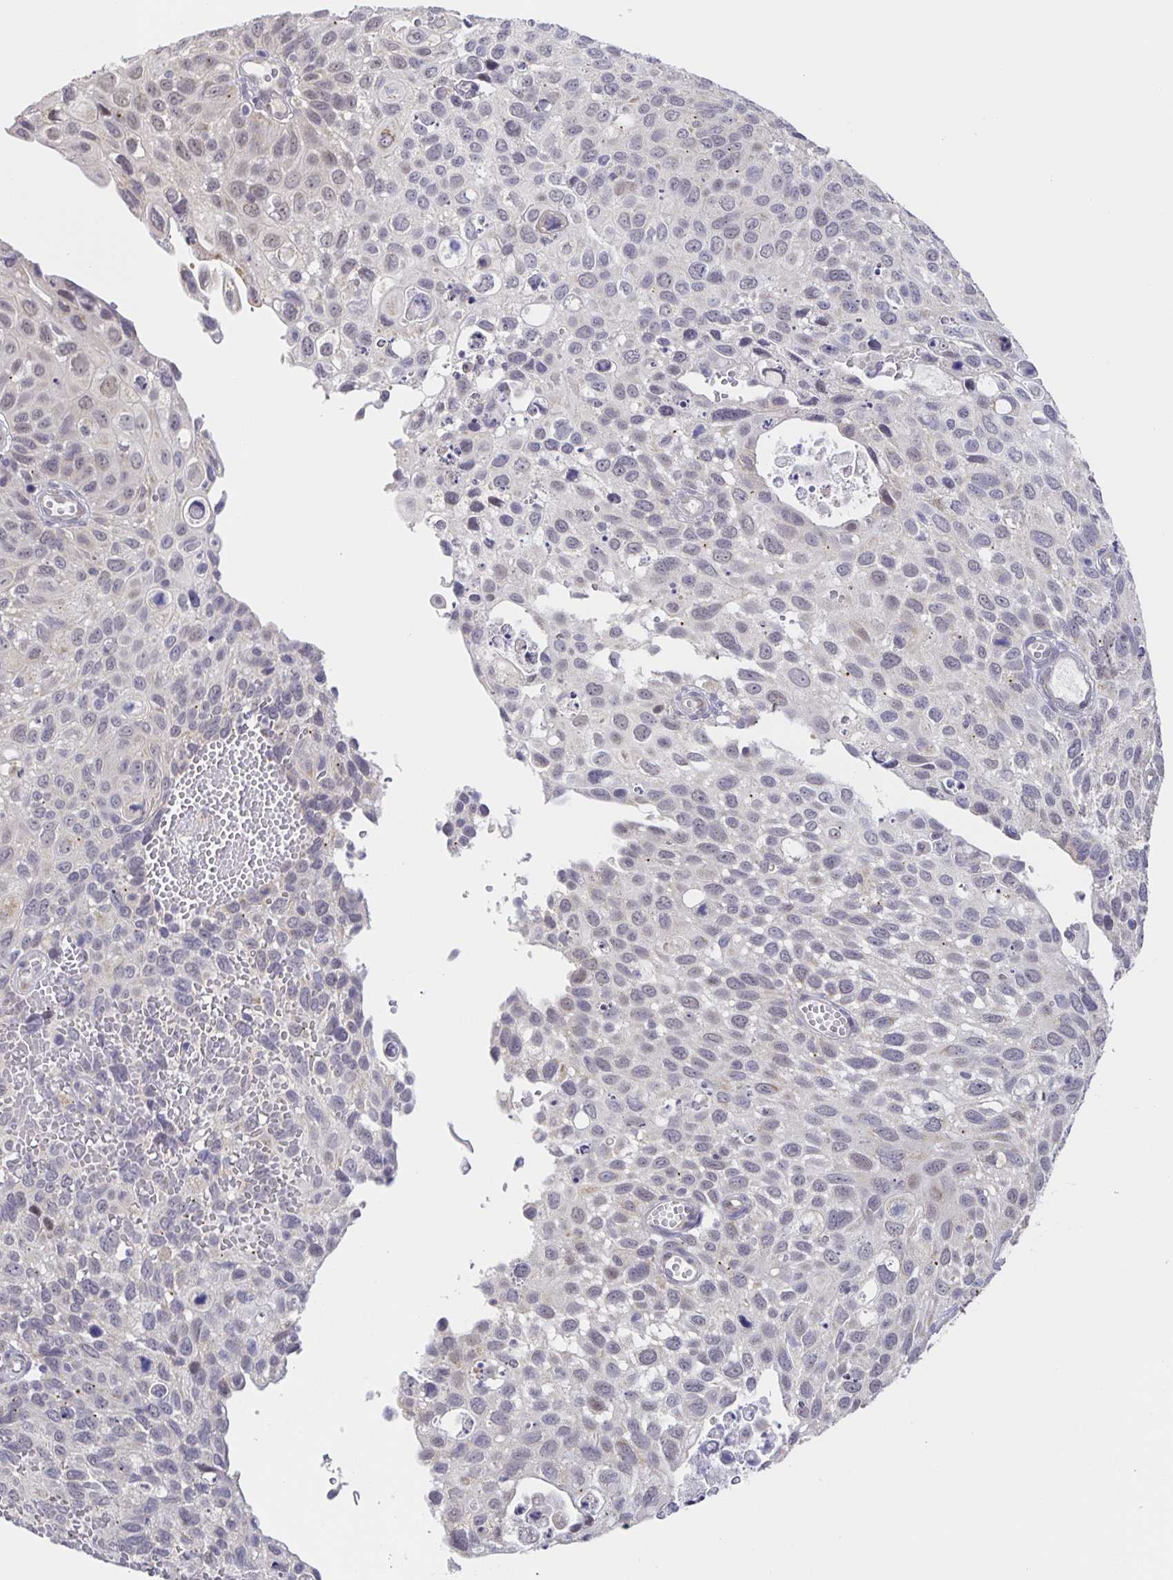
{"staining": {"intensity": "negative", "quantity": "none", "location": "none"}, "tissue": "cervical cancer", "cell_type": "Tumor cells", "image_type": "cancer", "snomed": [{"axis": "morphology", "description": "Squamous cell carcinoma, NOS"}, {"axis": "topography", "description": "Cervix"}], "caption": "This is a histopathology image of IHC staining of squamous cell carcinoma (cervical), which shows no staining in tumor cells.", "gene": "CIT", "patient": {"sex": "female", "age": 70}}